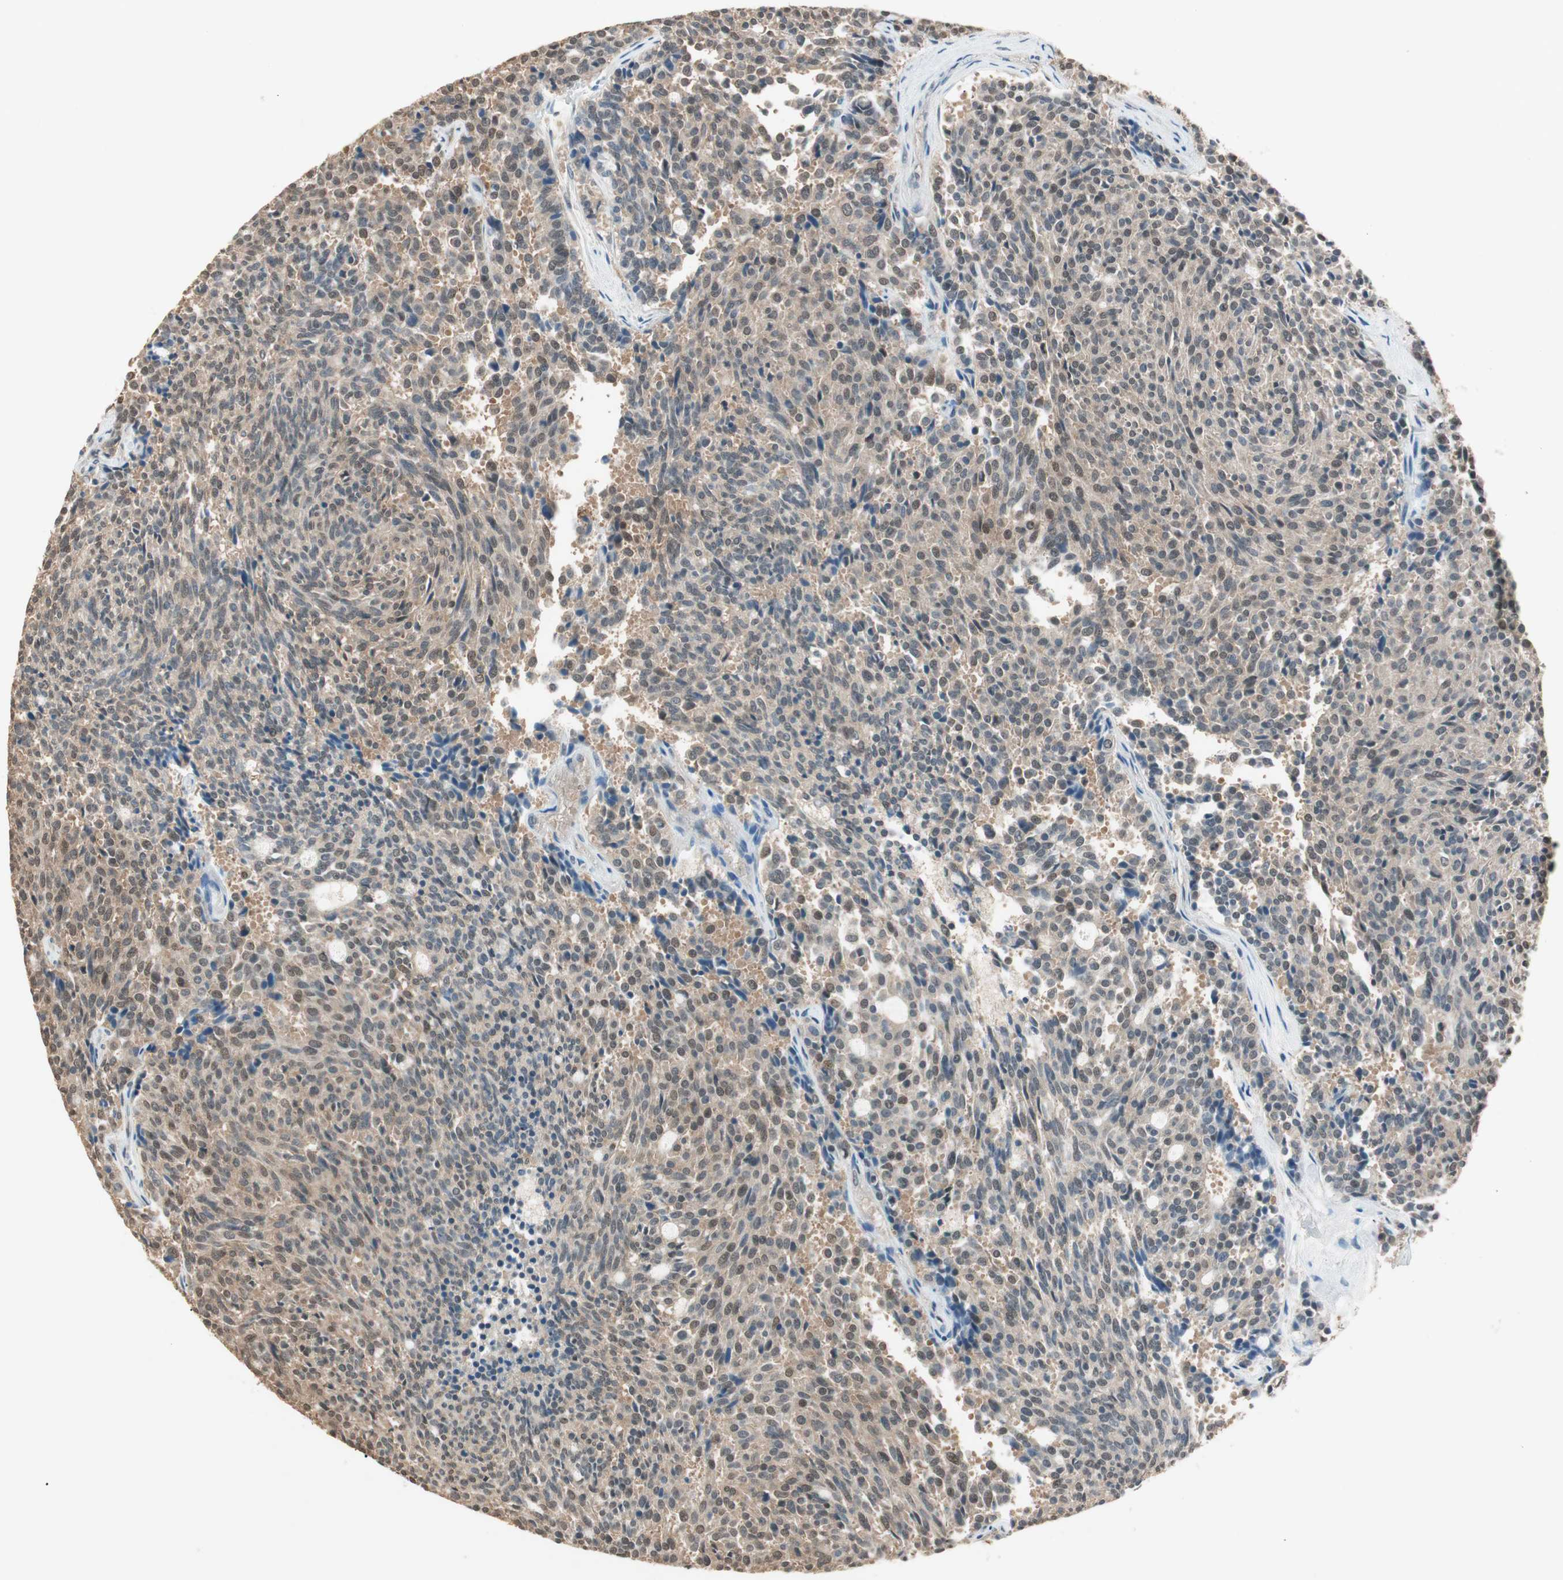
{"staining": {"intensity": "weak", "quantity": "25%-75%", "location": "cytoplasmic/membranous"}, "tissue": "carcinoid", "cell_type": "Tumor cells", "image_type": "cancer", "snomed": [{"axis": "morphology", "description": "Carcinoid, malignant, NOS"}, {"axis": "topography", "description": "Pancreas"}], "caption": "Tumor cells exhibit low levels of weak cytoplasmic/membranous positivity in approximately 25%-75% of cells in carcinoid (malignant).", "gene": "USP5", "patient": {"sex": "female", "age": 54}}